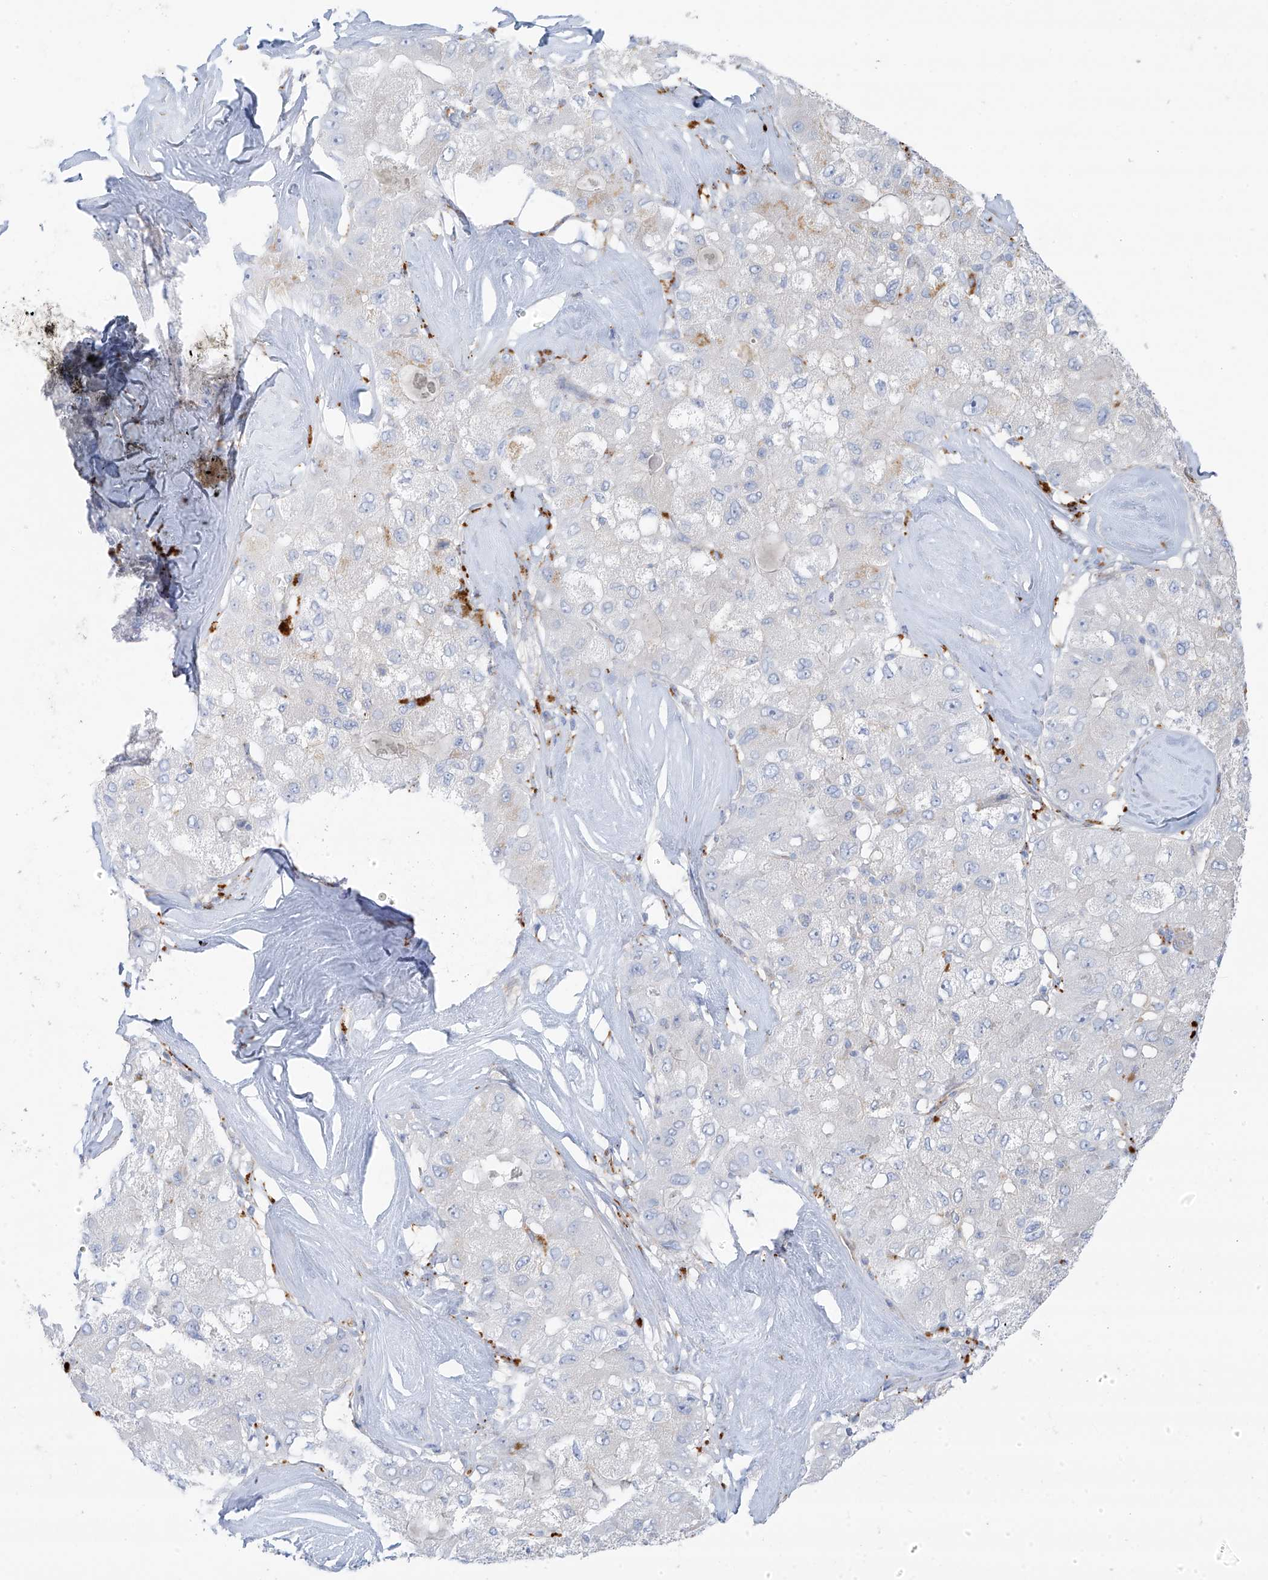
{"staining": {"intensity": "negative", "quantity": "none", "location": "none"}, "tissue": "liver cancer", "cell_type": "Tumor cells", "image_type": "cancer", "snomed": [{"axis": "morphology", "description": "Carcinoma, Hepatocellular, NOS"}, {"axis": "topography", "description": "Liver"}], "caption": "High power microscopy micrograph of an immunohistochemistry histopathology image of liver cancer, revealing no significant staining in tumor cells. Brightfield microscopy of immunohistochemistry (IHC) stained with DAB (brown) and hematoxylin (blue), captured at high magnification.", "gene": "TAL2", "patient": {"sex": "male", "age": 80}}